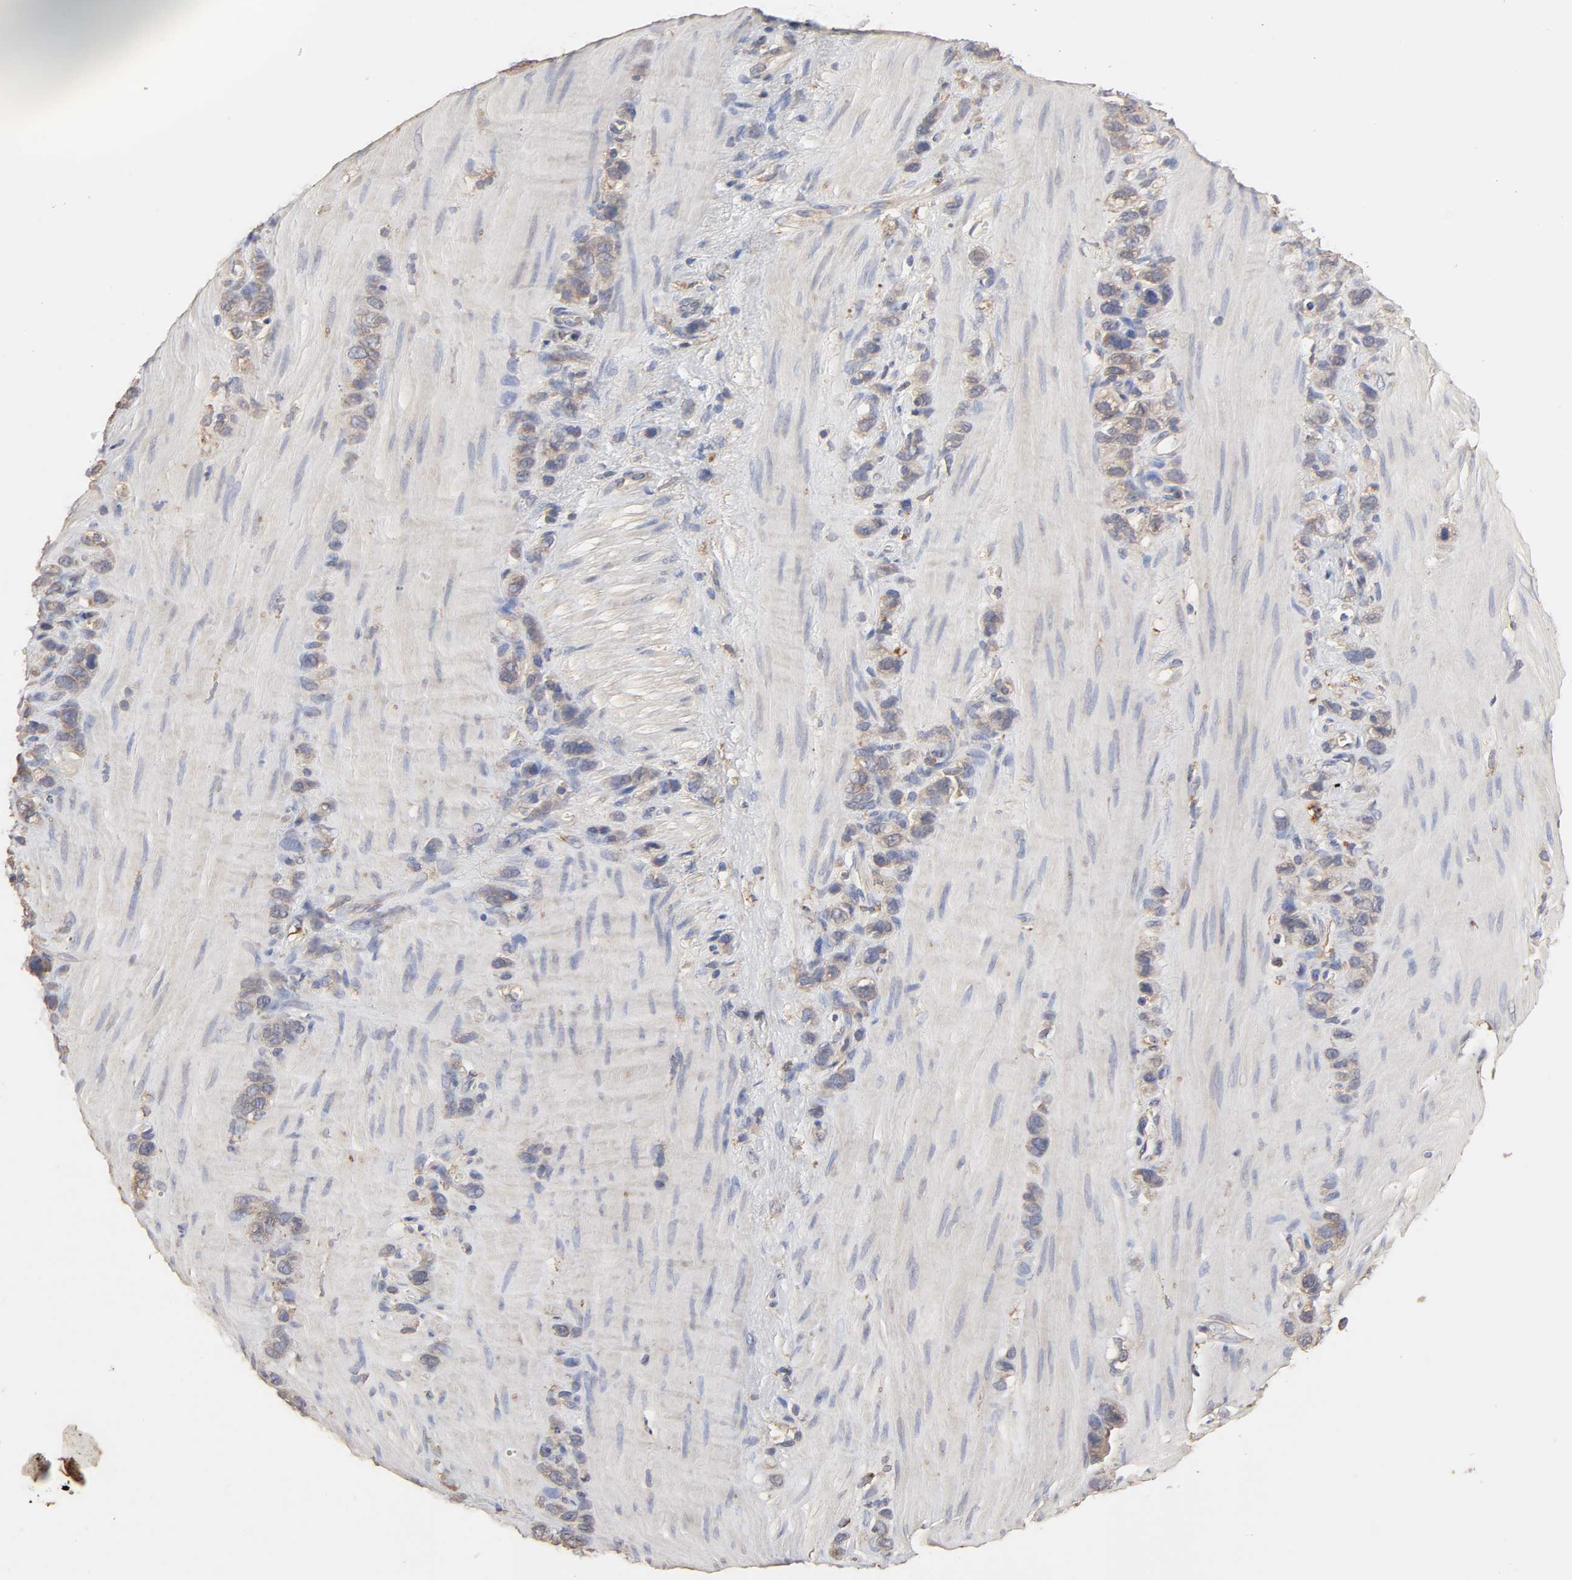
{"staining": {"intensity": "weak", "quantity": "25%-75%", "location": "cytoplasmic/membranous"}, "tissue": "stomach cancer", "cell_type": "Tumor cells", "image_type": "cancer", "snomed": [{"axis": "morphology", "description": "Normal tissue, NOS"}, {"axis": "morphology", "description": "Adenocarcinoma, NOS"}, {"axis": "morphology", "description": "Adenocarcinoma, High grade"}, {"axis": "topography", "description": "Stomach, upper"}, {"axis": "topography", "description": "Stomach"}], "caption": "IHC of high-grade adenocarcinoma (stomach) exhibits low levels of weak cytoplasmic/membranous positivity in approximately 25%-75% of tumor cells.", "gene": "EIF4G2", "patient": {"sex": "female", "age": 65}}